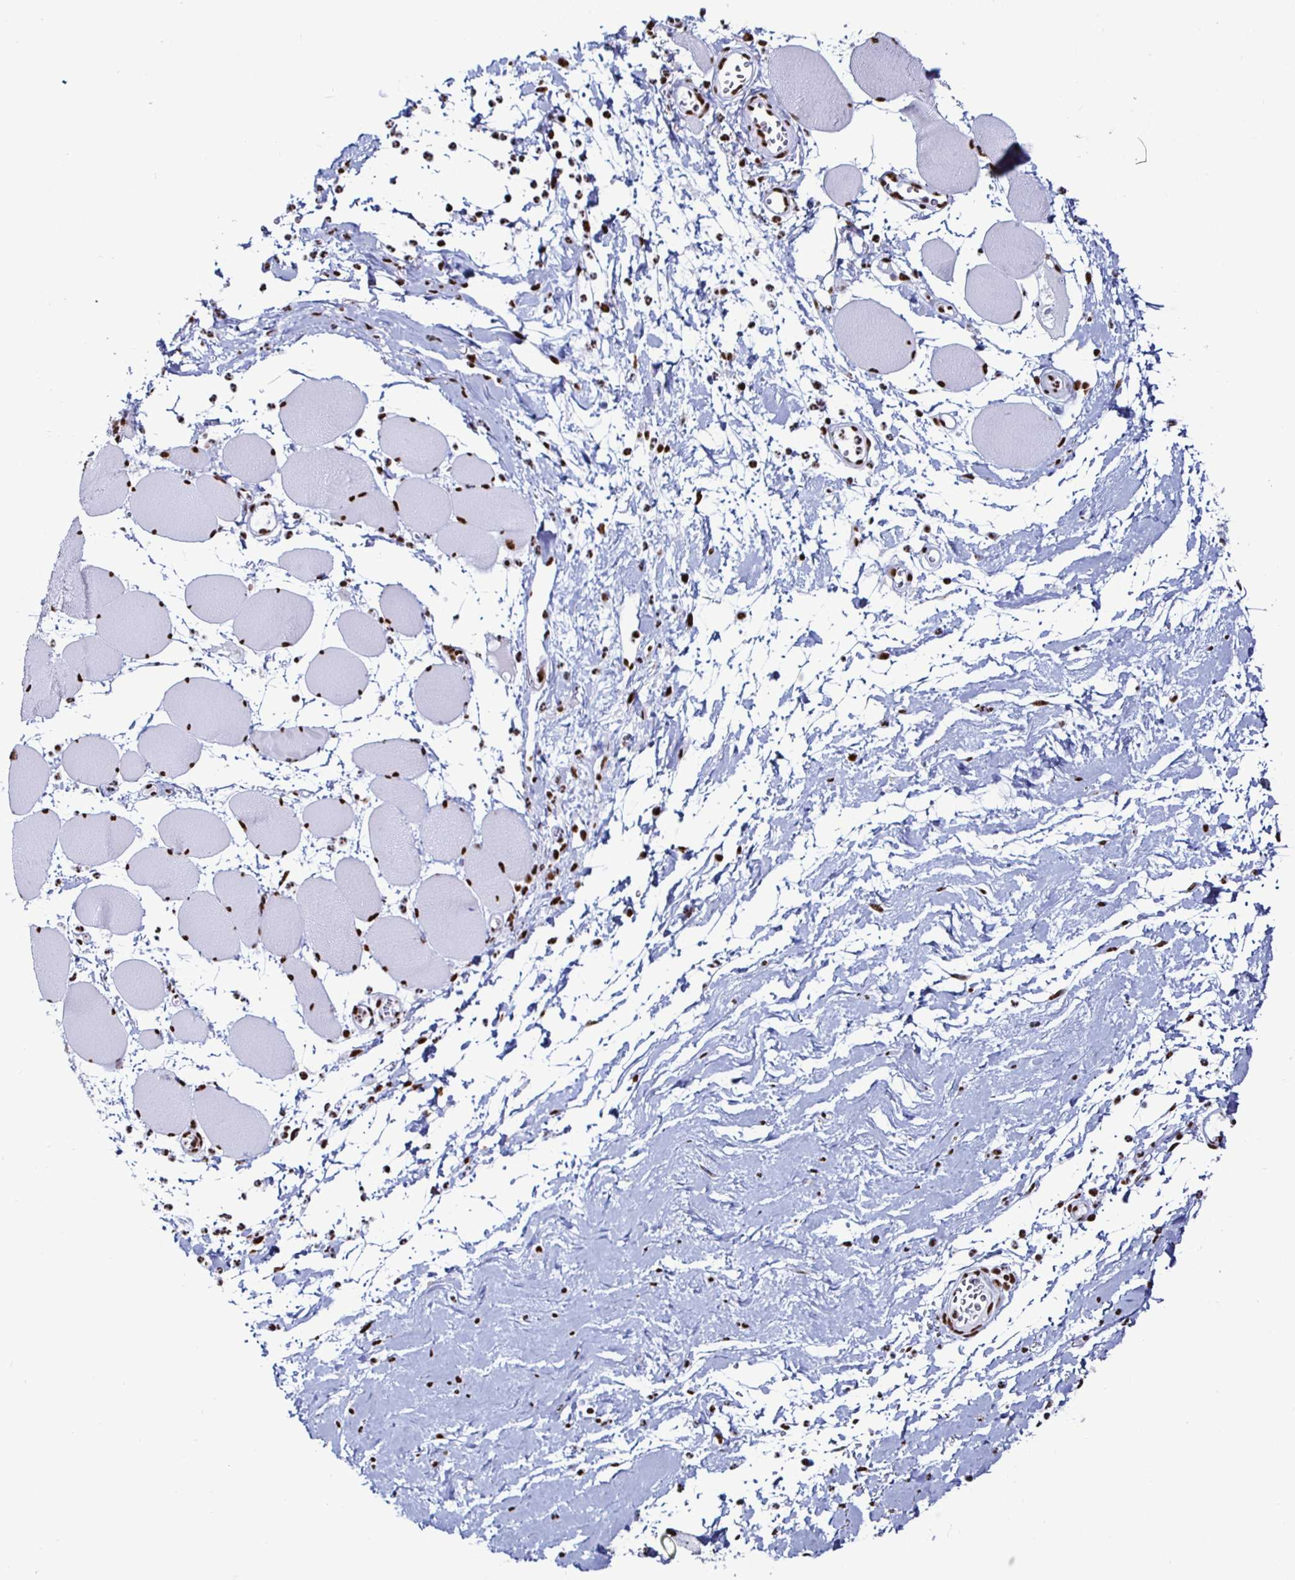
{"staining": {"intensity": "strong", "quantity": "25%-75%", "location": "nuclear"}, "tissue": "skeletal muscle", "cell_type": "Myocytes", "image_type": "normal", "snomed": [{"axis": "morphology", "description": "Normal tissue, NOS"}, {"axis": "topography", "description": "Skeletal muscle"}], "caption": "Protein staining by immunohistochemistry shows strong nuclear expression in about 25%-75% of myocytes in unremarkable skeletal muscle.", "gene": "DDX39B", "patient": {"sex": "female", "age": 75}}